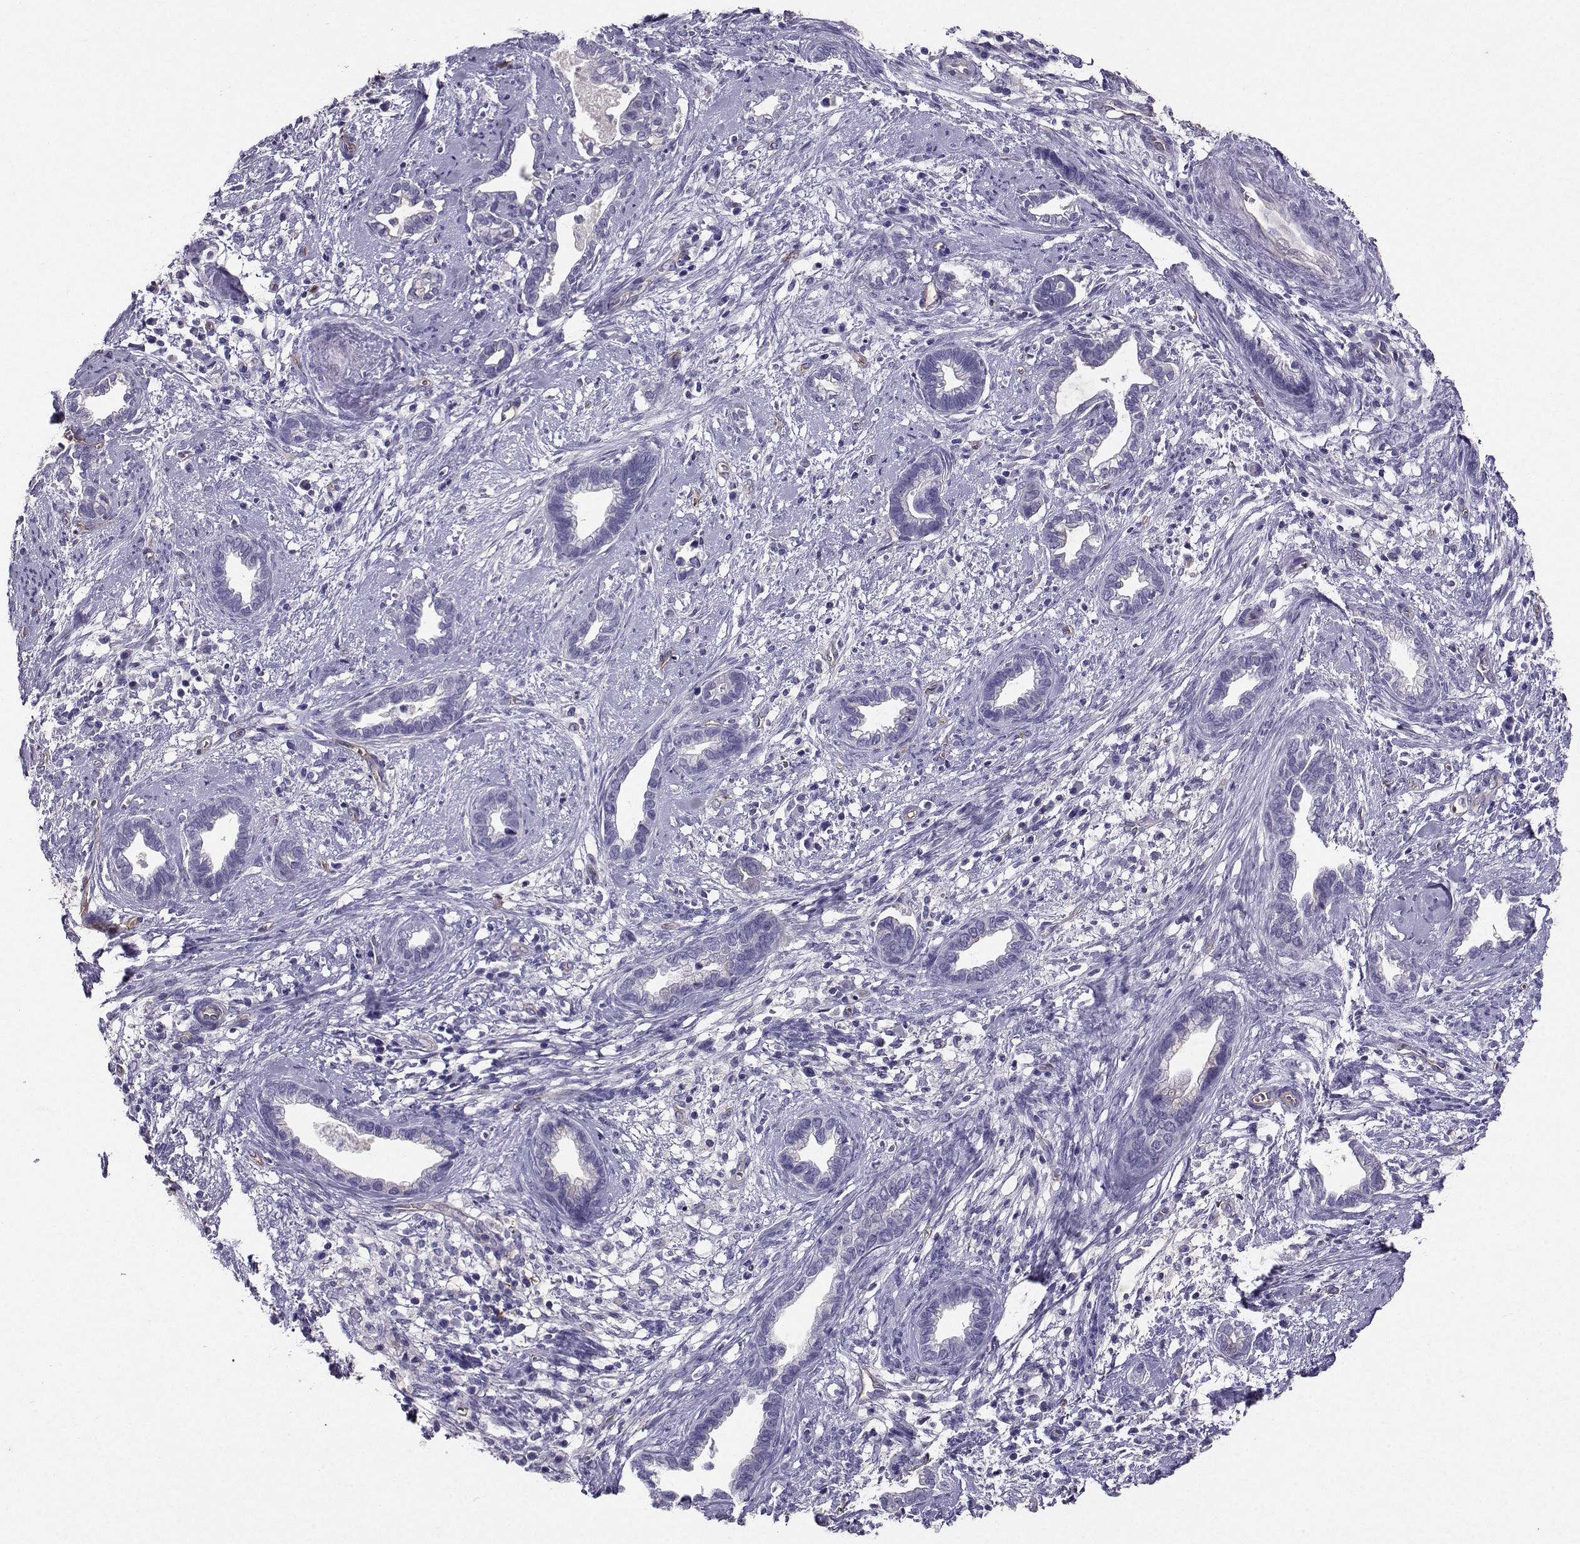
{"staining": {"intensity": "negative", "quantity": "none", "location": "none"}, "tissue": "cervical cancer", "cell_type": "Tumor cells", "image_type": "cancer", "snomed": [{"axis": "morphology", "description": "Adenocarcinoma, NOS"}, {"axis": "topography", "description": "Cervix"}], "caption": "This photomicrograph is of cervical cancer stained with immunohistochemistry (IHC) to label a protein in brown with the nuclei are counter-stained blue. There is no expression in tumor cells.", "gene": "CLUL1", "patient": {"sex": "female", "age": 62}}